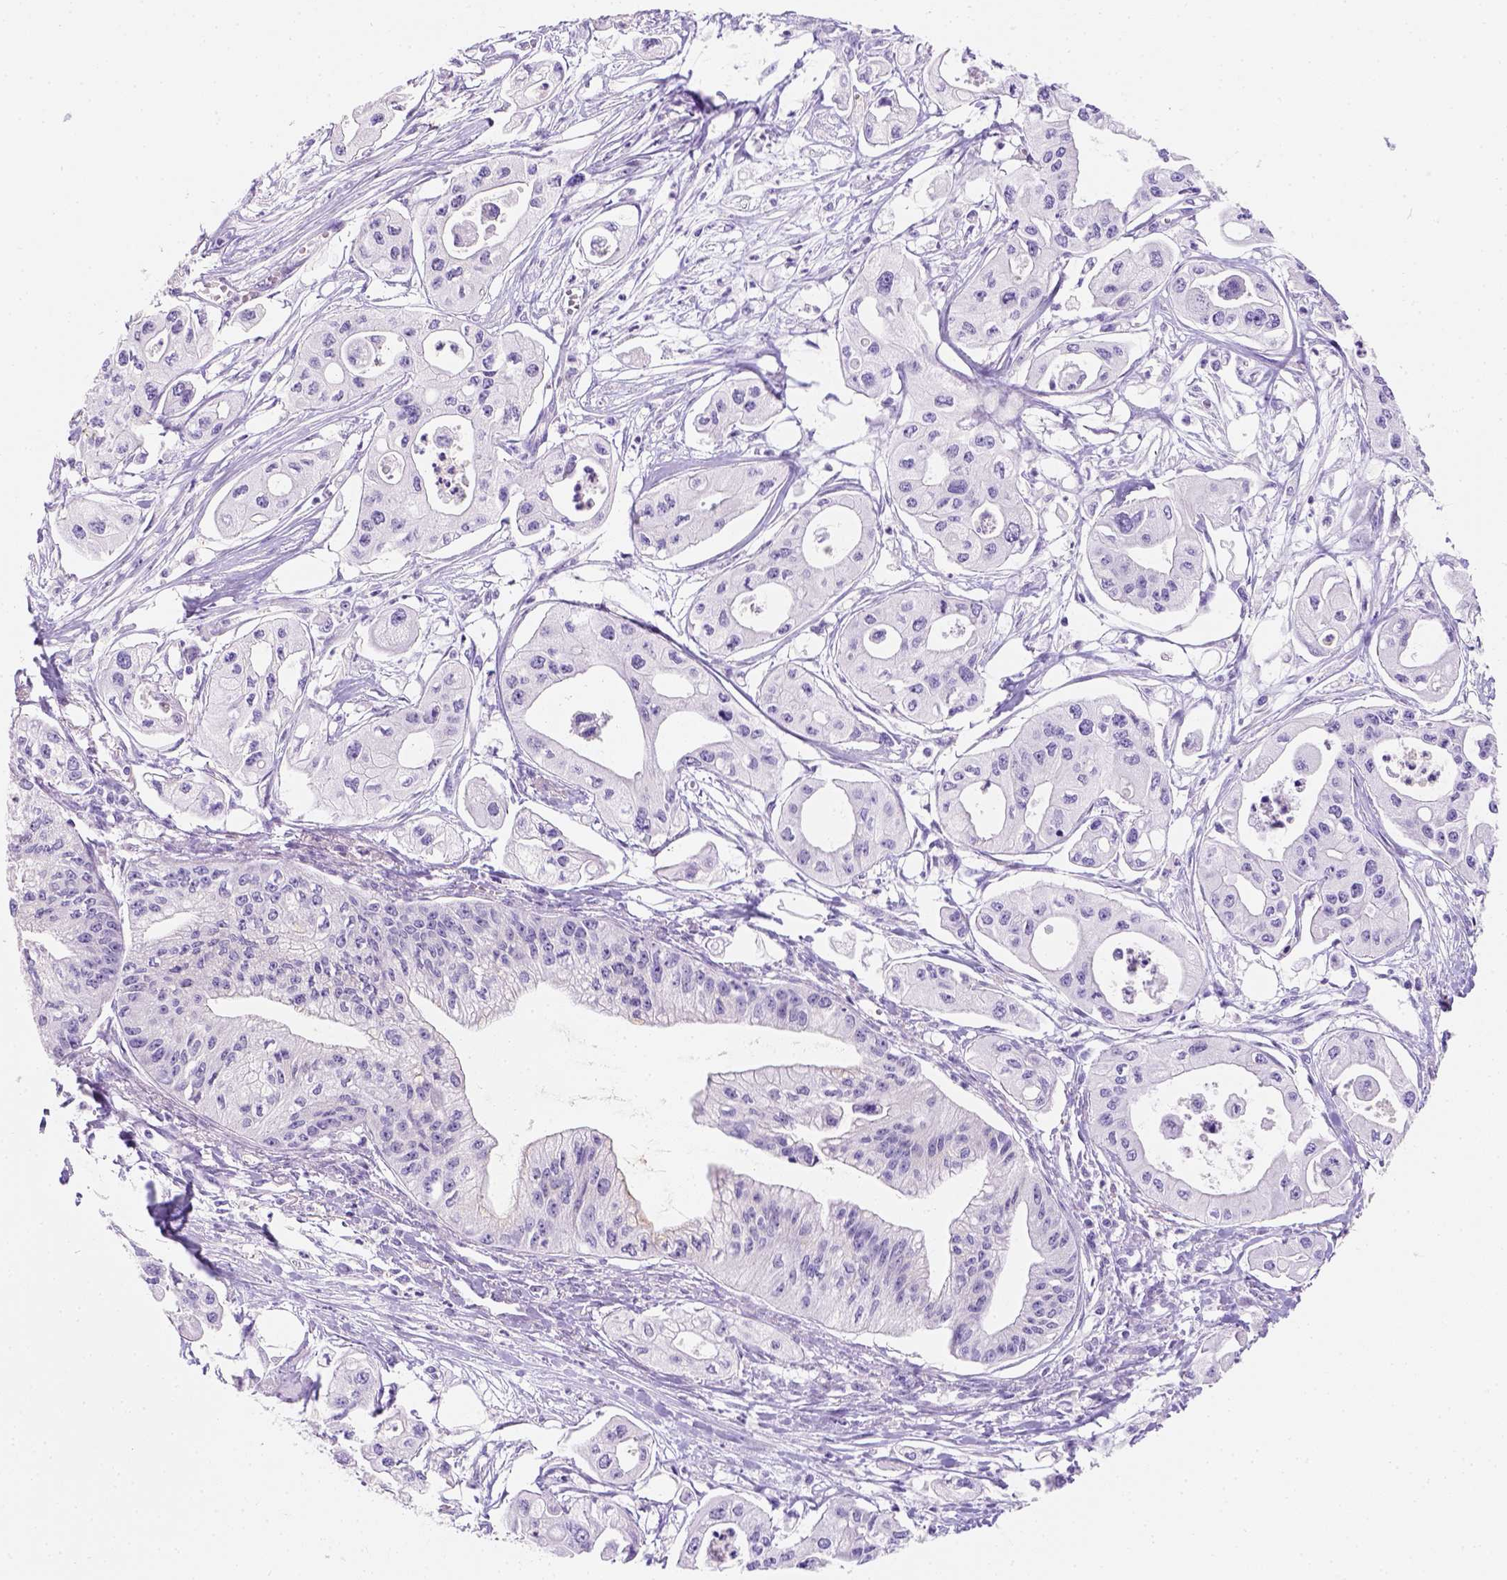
{"staining": {"intensity": "negative", "quantity": "none", "location": "none"}, "tissue": "pancreatic cancer", "cell_type": "Tumor cells", "image_type": "cancer", "snomed": [{"axis": "morphology", "description": "Adenocarcinoma, NOS"}, {"axis": "topography", "description": "Pancreas"}], "caption": "Human pancreatic cancer (adenocarcinoma) stained for a protein using immunohistochemistry exhibits no positivity in tumor cells.", "gene": "PHF7", "patient": {"sex": "male", "age": 70}}